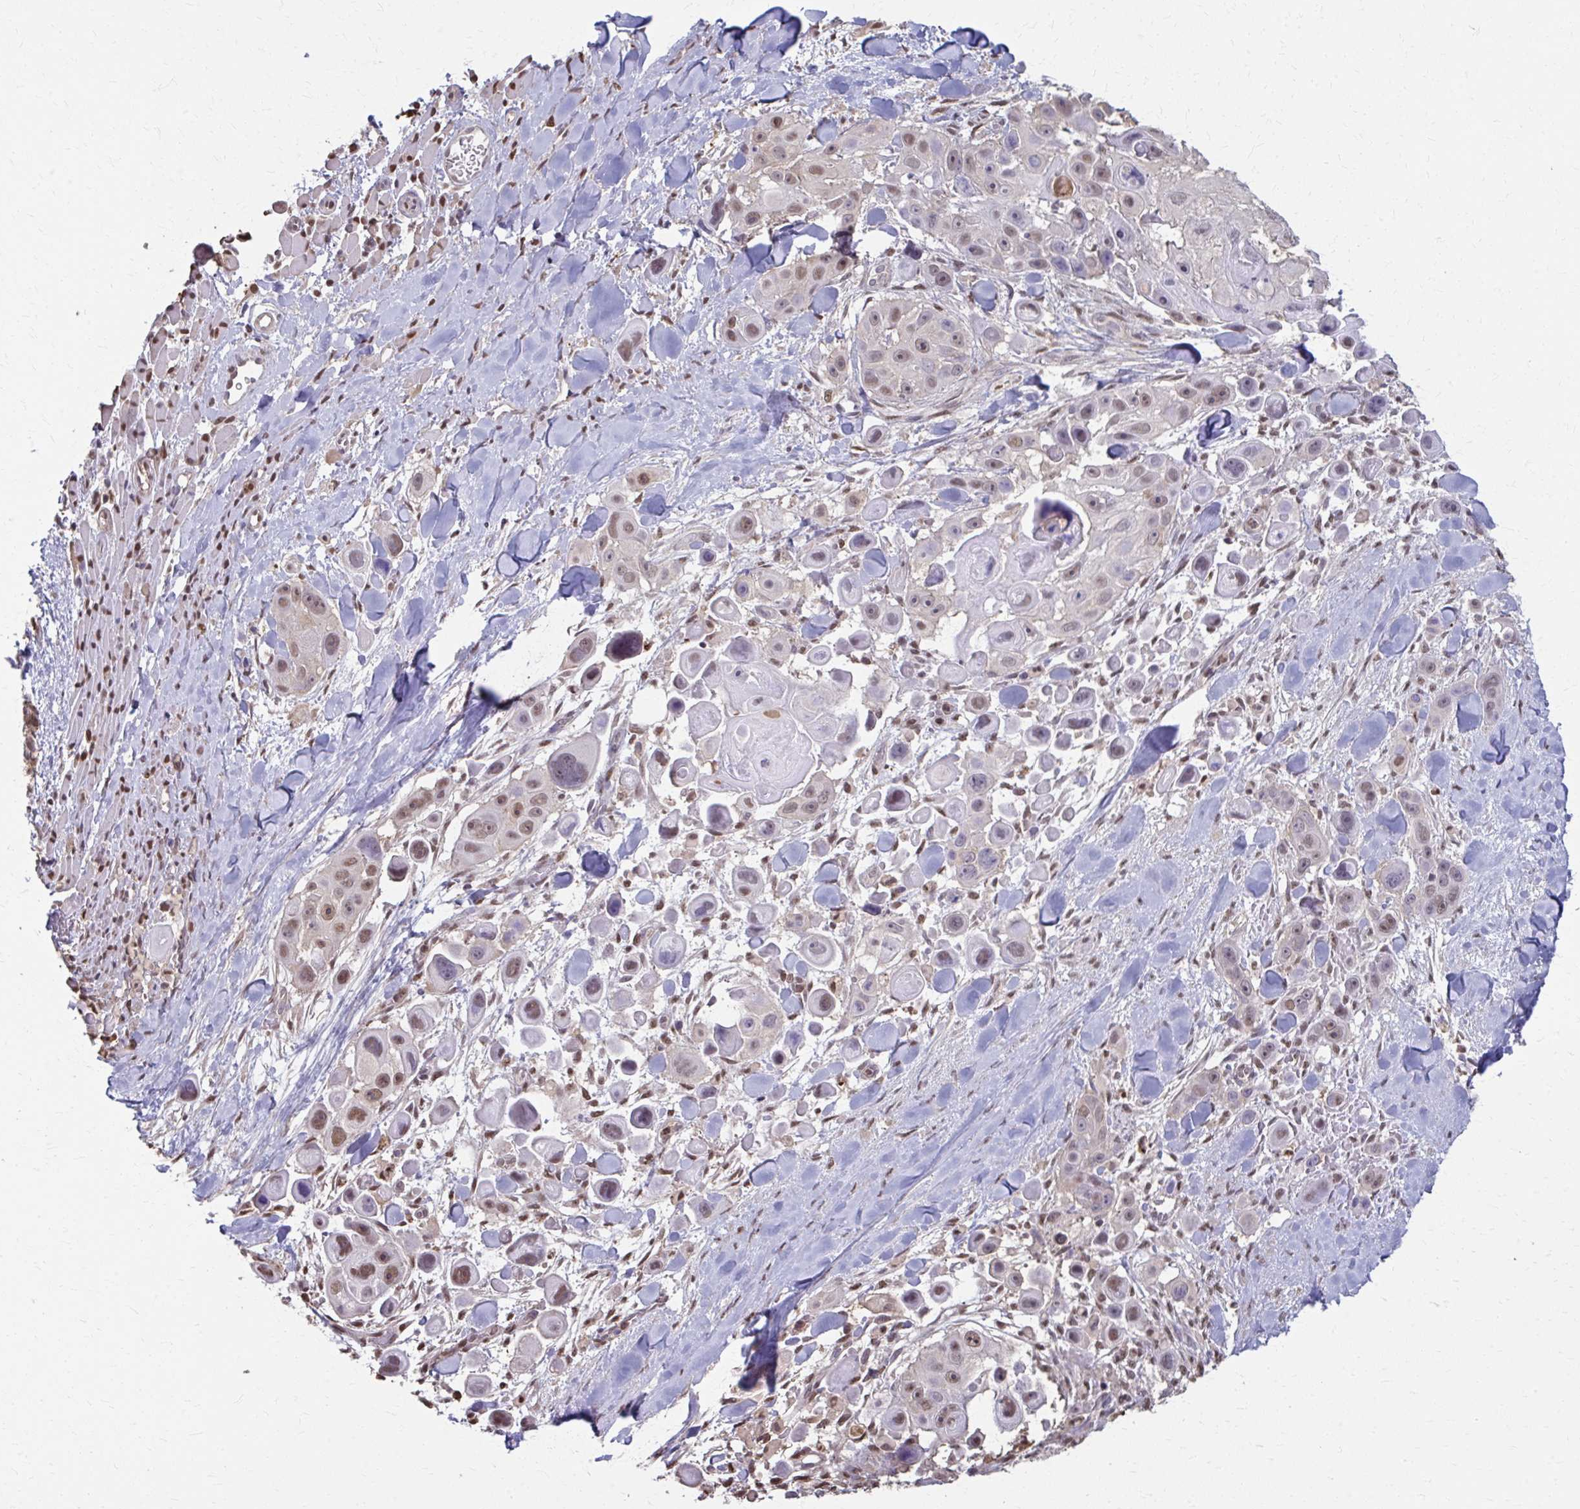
{"staining": {"intensity": "moderate", "quantity": "25%-75%", "location": "nuclear"}, "tissue": "skin cancer", "cell_type": "Tumor cells", "image_type": "cancer", "snomed": [{"axis": "morphology", "description": "Squamous cell carcinoma, NOS"}, {"axis": "topography", "description": "Skin"}], "caption": "High-magnification brightfield microscopy of skin cancer (squamous cell carcinoma) stained with DAB (3,3'-diaminobenzidine) (brown) and counterstained with hematoxylin (blue). tumor cells exhibit moderate nuclear staining is seen in about25%-75% of cells. Ihc stains the protein of interest in brown and the nuclei are stained blue.", "gene": "ING4", "patient": {"sex": "male", "age": 67}}